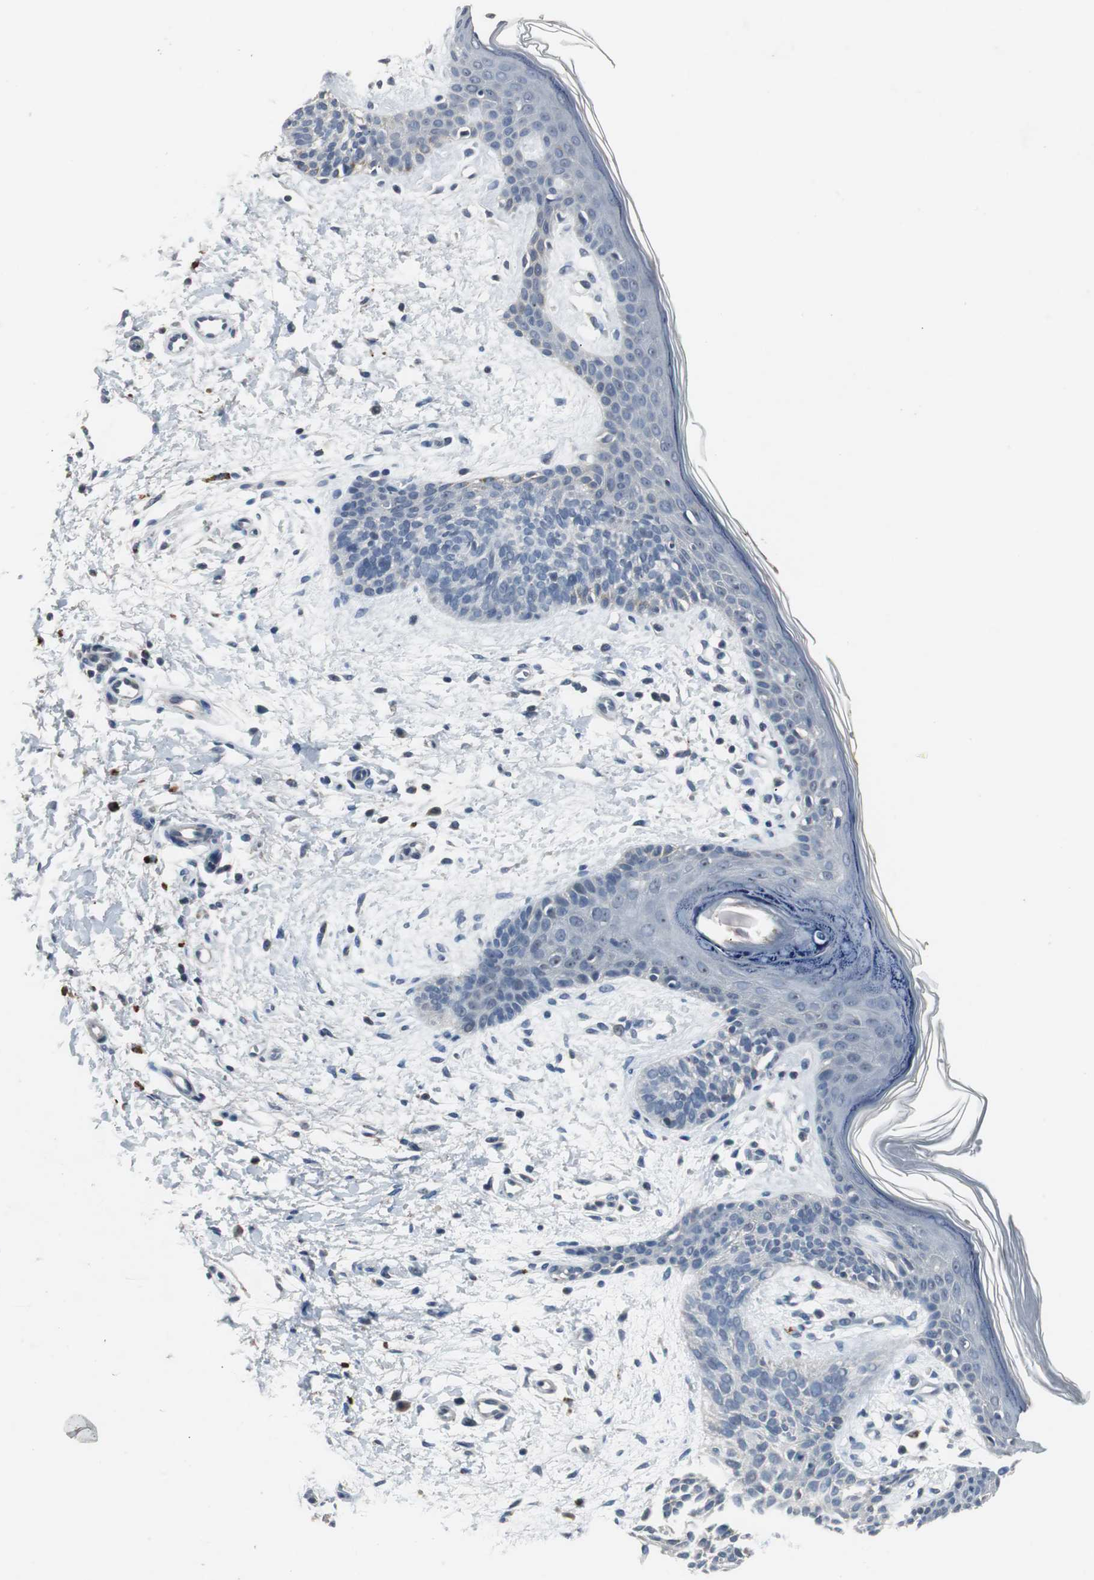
{"staining": {"intensity": "negative", "quantity": "none", "location": "none"}, "tissue": "skin cancer", "cell_type": "Tumor cells", "image_type": "cancer", "snomed": [{"axis": "morphology", "description": "Normal tissue, NOS"}, {"axis": "morphology", "description": "Basal cell carcinoma"}, {"axis": "topography", "description": "Skin"}], "caption": "The image demonstrates no staining of tumor cells in basal cell carcinoma (skin). (Immunohistochemistry (ihc), brightfield microscopy, high magnification).", "gene": "PCYT1B", "patient": {"sex": "female", "age": 69}}